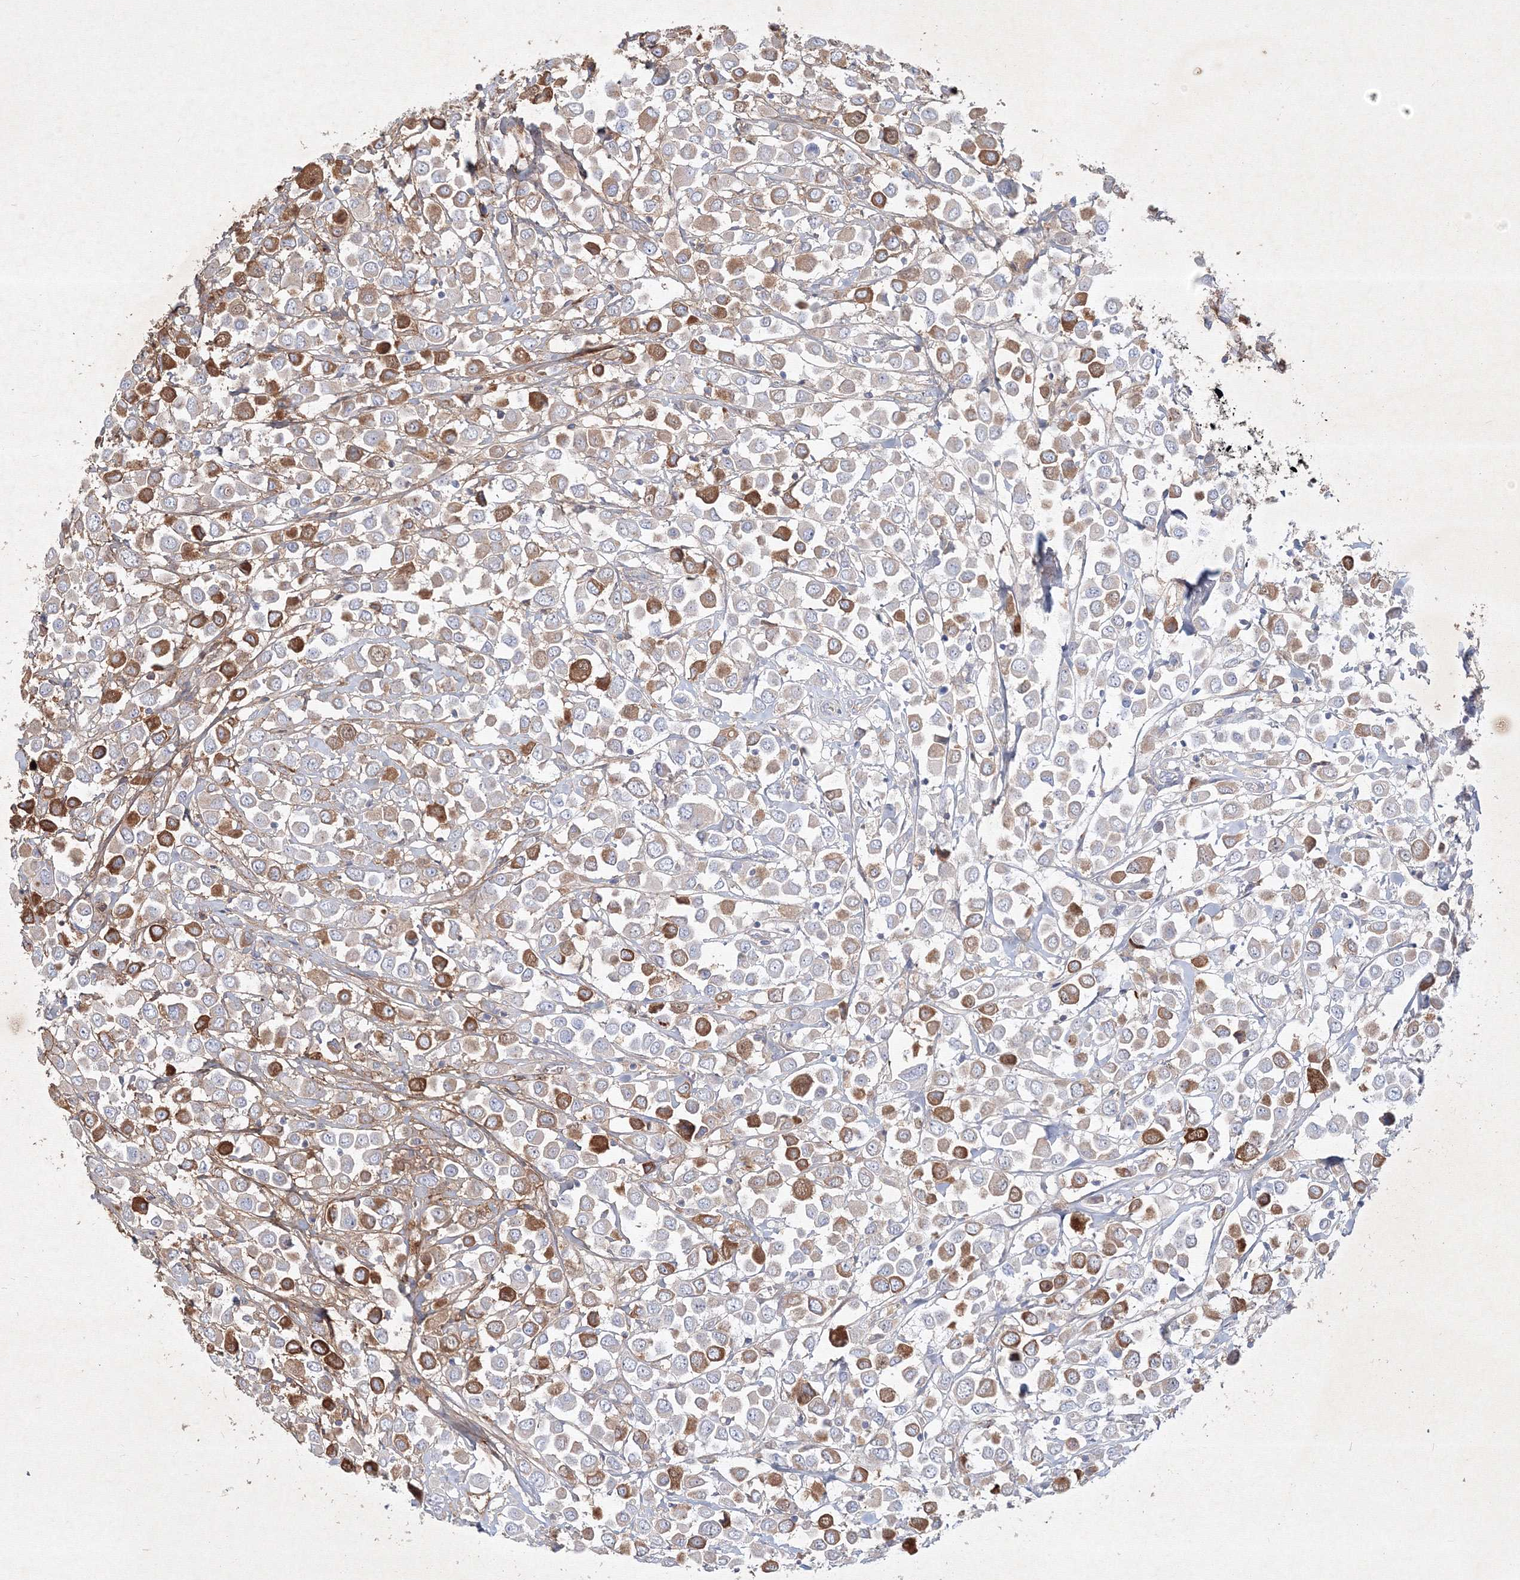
{"staining": {"intensity": "moderate", "quantity": "25%-75%", "location": "cytoplasmic/membranous"}, "tissue": "breast cancer", "cell_type": "Tumor cells", "image_type": "cancer", "snomed": [{"axis": "morphology", "description": "Duct carcinoma"}, {"axis": "topography", "description": "Breast"}], "caption": "Intraductal carcinoma (breast) stained with immunohistochemistry (IHC) exhibits moderate cytoplasmic/membranous expression in approximately 25%-75% of tumor cells.", "gene": "CXXC4", "patient": {"sex": "female", "age": 61}}